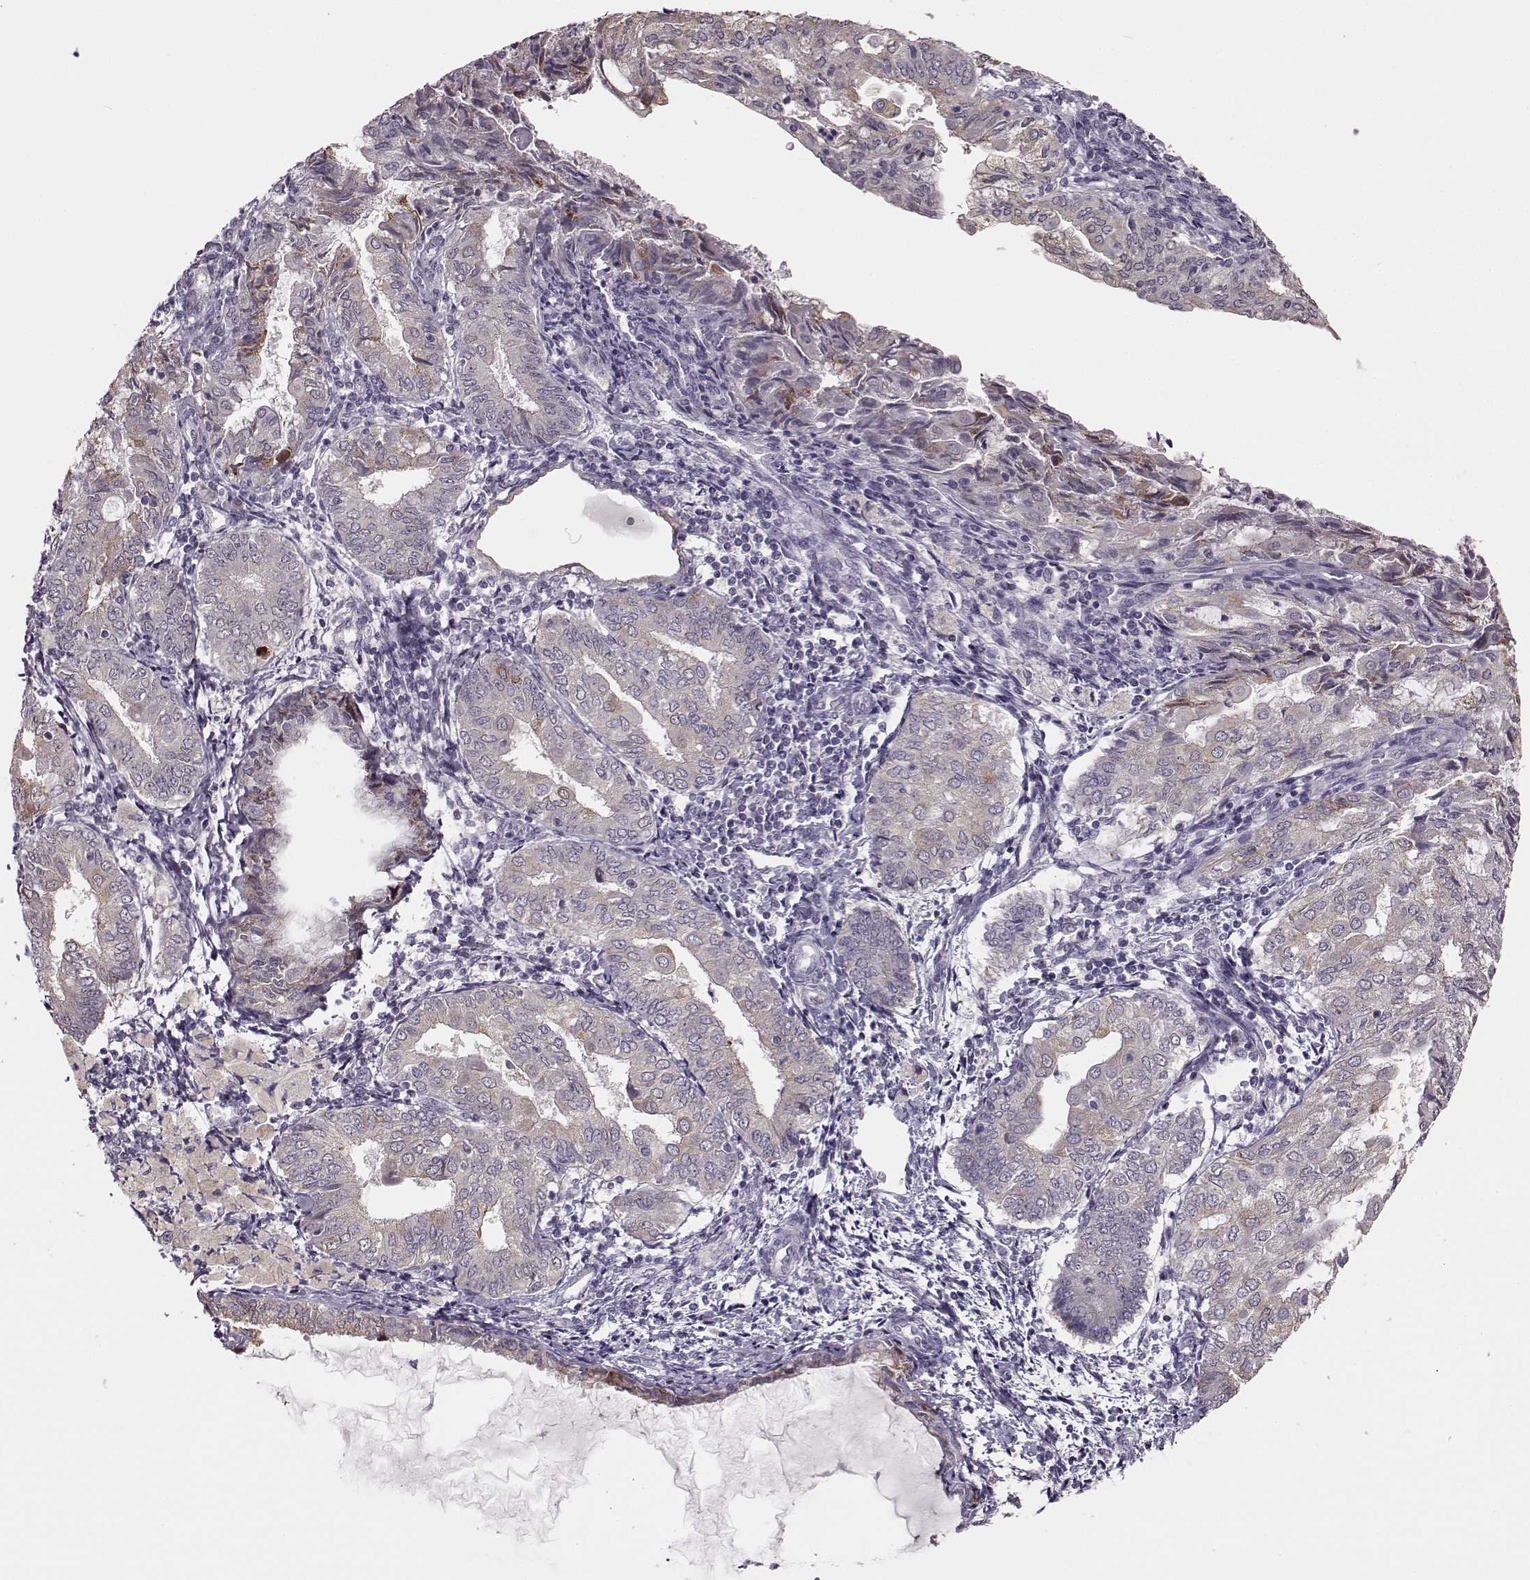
{"staining": {"intensity": "weak", "quantity": "<25%", "location": "cytoplasmic/membranous"}, "tissue": "endometrial cancer", "cell_type": "Tumor cells", "image_type": "cancer", "snomed": [{"axis": "morphology", "description": "Adenocarcinoma, NOS"}, {"axis": "topography", "description": "Endometrium"}], "caption": "The micrograph reveals no staining of tumor cells in endometrial cancer.", "gene": "MAP6D1", "patient": {"sex": "female", "age": 68}}